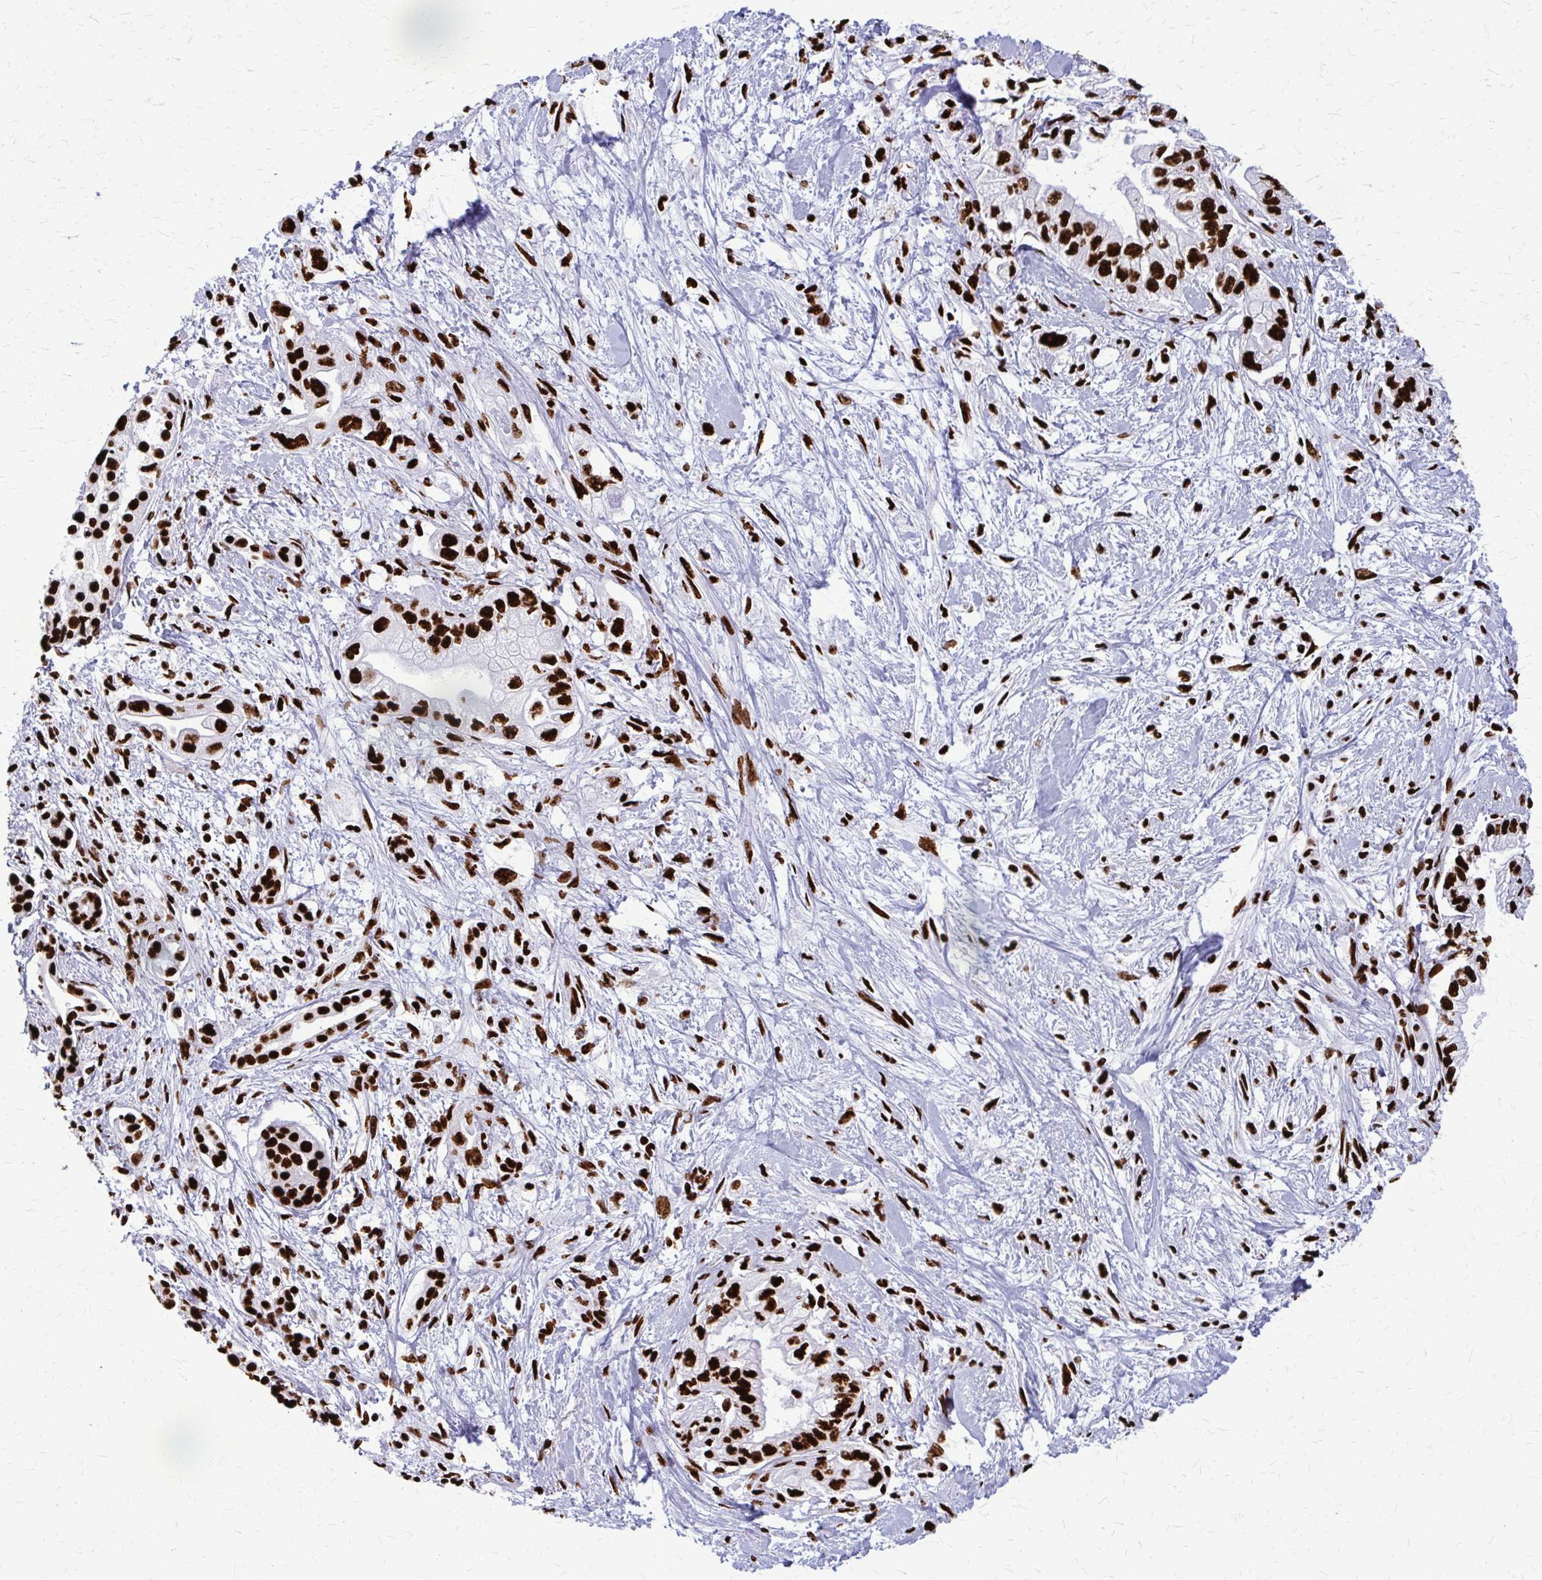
{"staining": {"intensity": "strong", "quantity": ">75%", "location": "nuclear"}, "tissue": "pancreatic cancer", "cell_type": "Tumor cells", "image_type": "cancer", "snomed": [{"axis": "morphology", "description": "Adenocarcinoma, NOS"}, {"axis": "topography", "description": "Pancreas"}], "caption": "Immunohistochemical staining of pancreatic cancer displays high levels of strong nuclear protein expression in approximately >75% of tumor cells.", "gene": "SFPQ", "patient": {"sex": "male", "age": 70}}